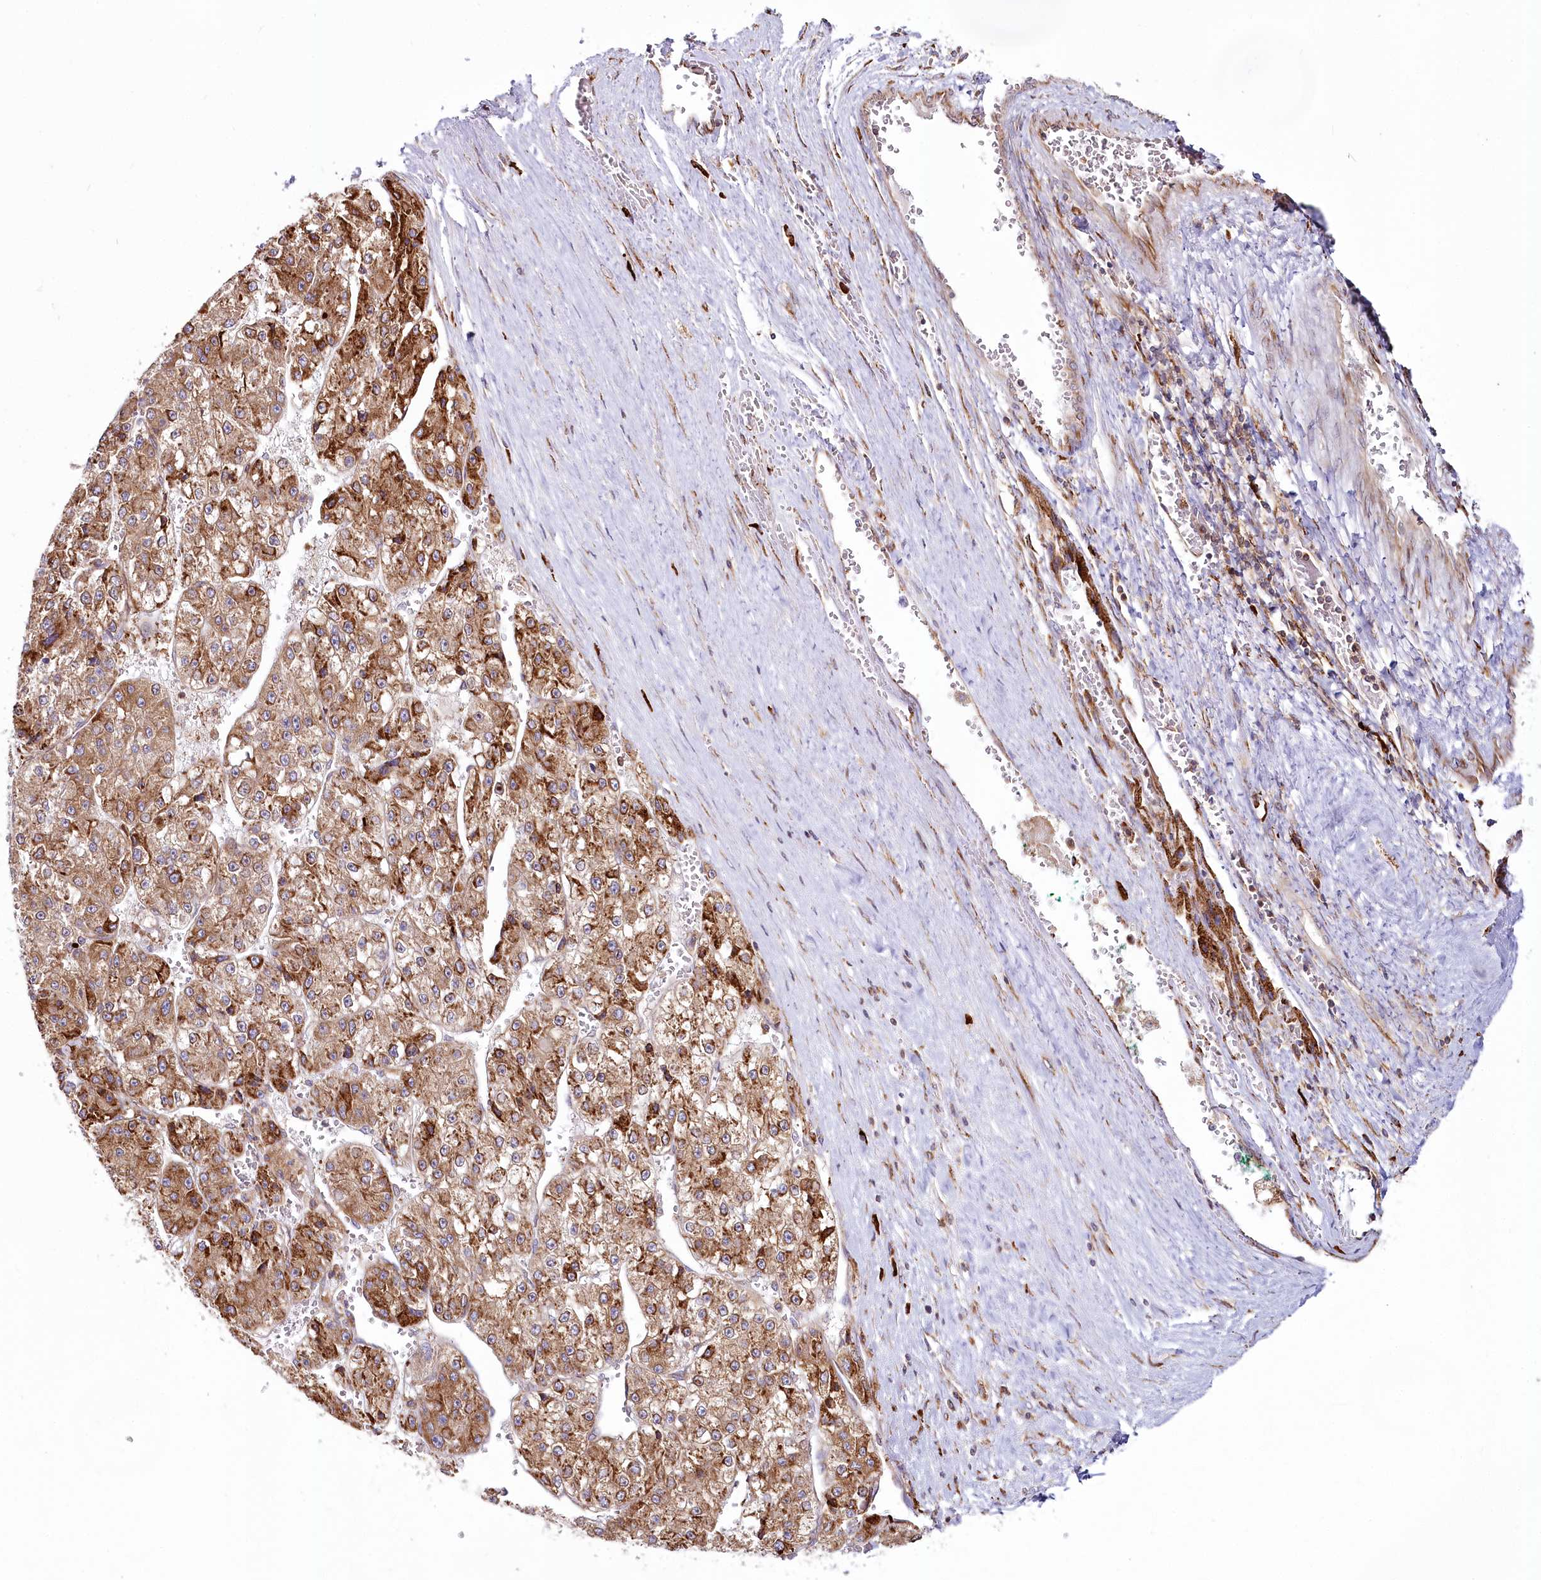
{"staining": {"intensity": "moderate", "quantity": ">75%", "location": "cytoplasmic/membranous"}, "tissue": "liver cancer", "cell_type": "Tumor cells", "image_type": "cancer", "snomed": [{"axis": "morphology", "description": "Carcinoma, Hepatocellular, NOS"}, {"axis": "topography", "description": "Liver"}], "caption": "Brown immunohistochemical staining in liver cancer (hepatocellular carcinoma) shows moderate cytoplasmic/membranous expression in approximately >75% of tumor cells. The protein is stained brown, and the nuclei are stained in blue (DAB IHC with brightfield microscopy, high magnification).", "gene": "POGLUT1", "patient": {"sex": "female", "age": 73}}